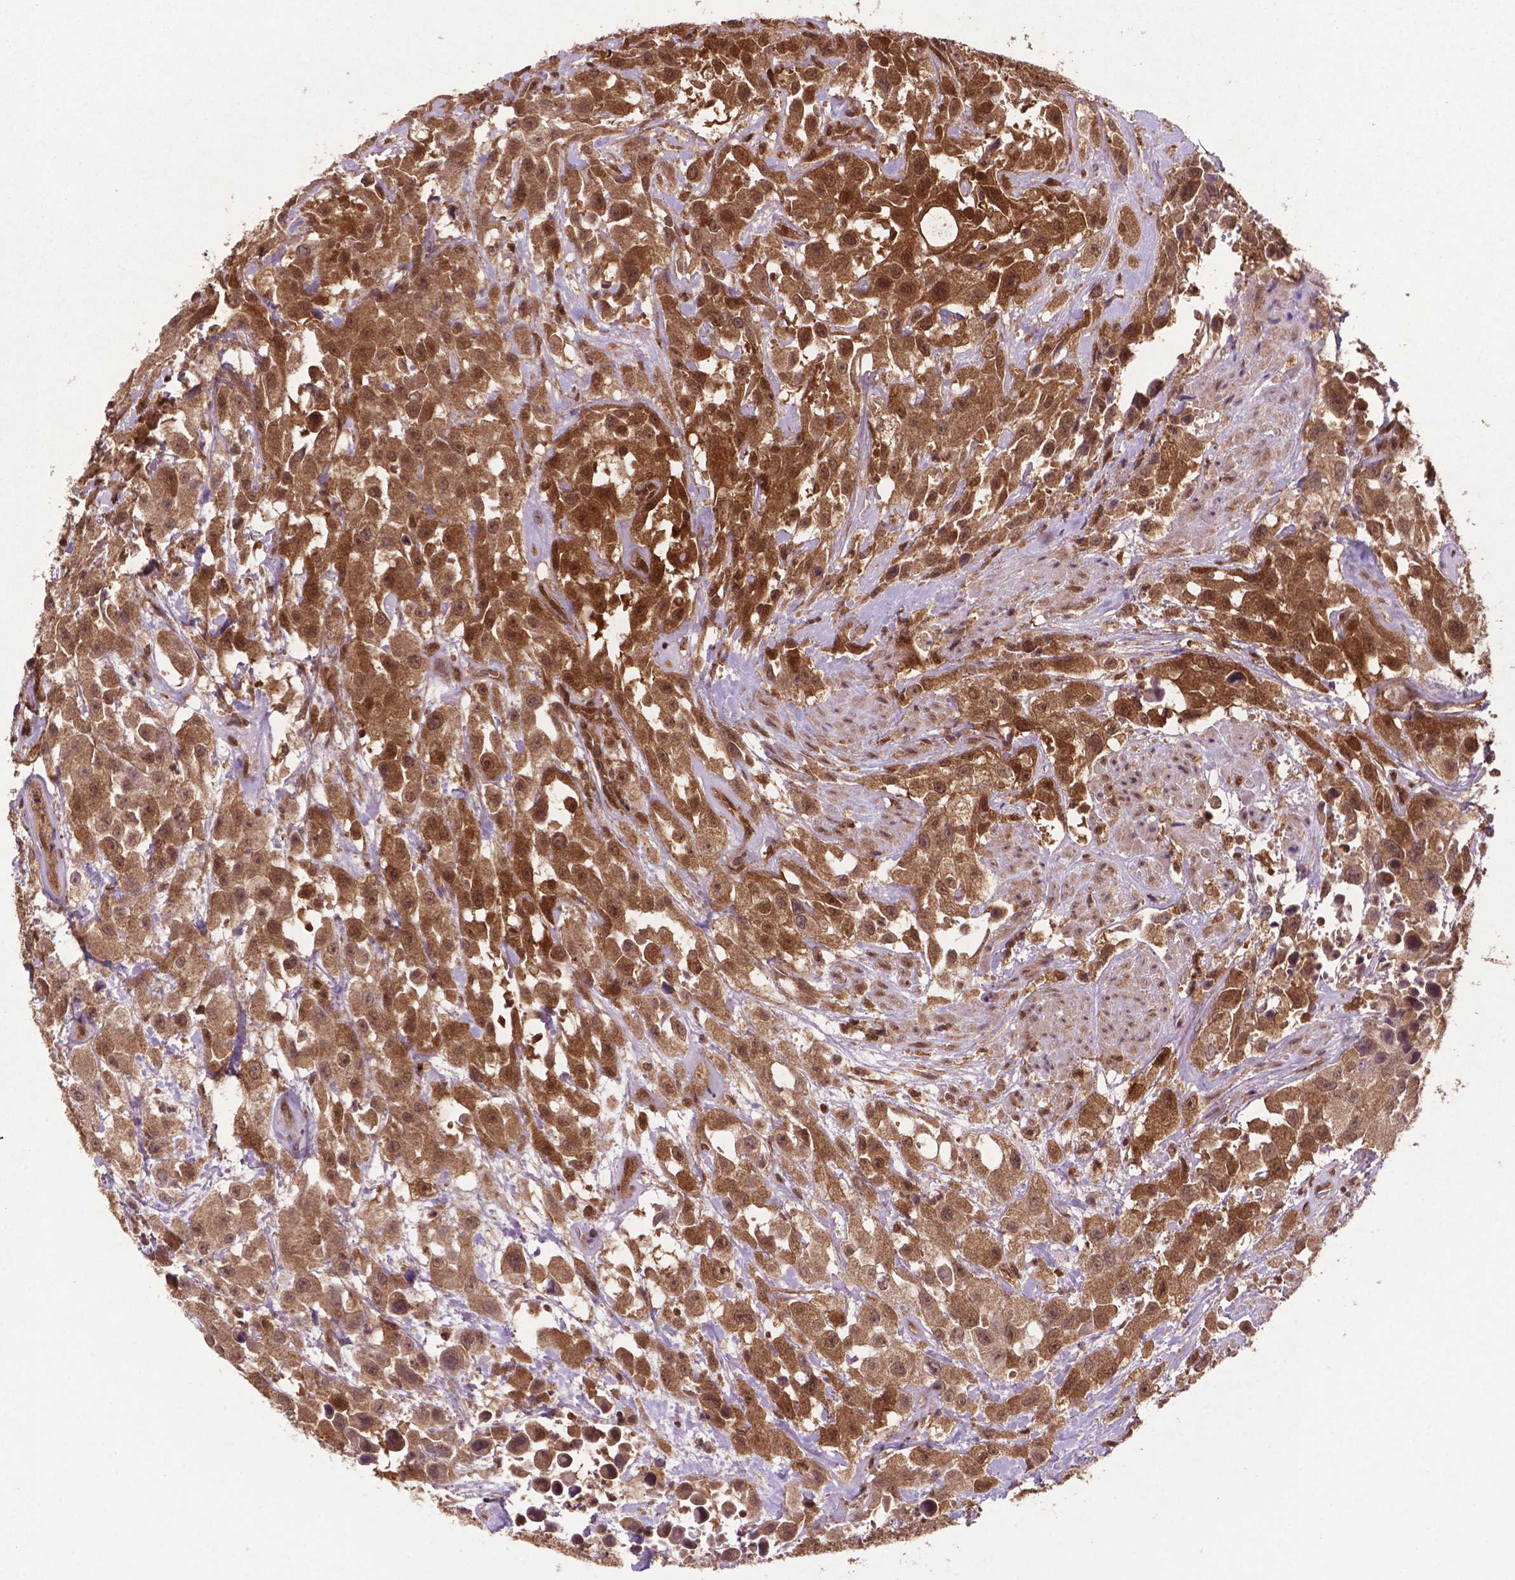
{"staining": {"intensity": "strong", "quantity": ">75%", "location": "cytoplasmic/membranous,nuclear"}, "tissue": "urothelial cancer", "cell_type": "Tumor cells", "image_type": "cancer", "snomed": [{"axis": "morphology", "description": "Urothelial carcinoma, High grade"}, {"axis": "topography", "description": "Urinary bladder"}], "caption": "The image demonstrates staining of high-grade urothelial carcinoma, revealing strong cytoplasmic/membranous and nuclear protein expression (brown color) within tumor cells.", "gene": "UBE2L6", "patient": {"sex": "male", "age": 79}}